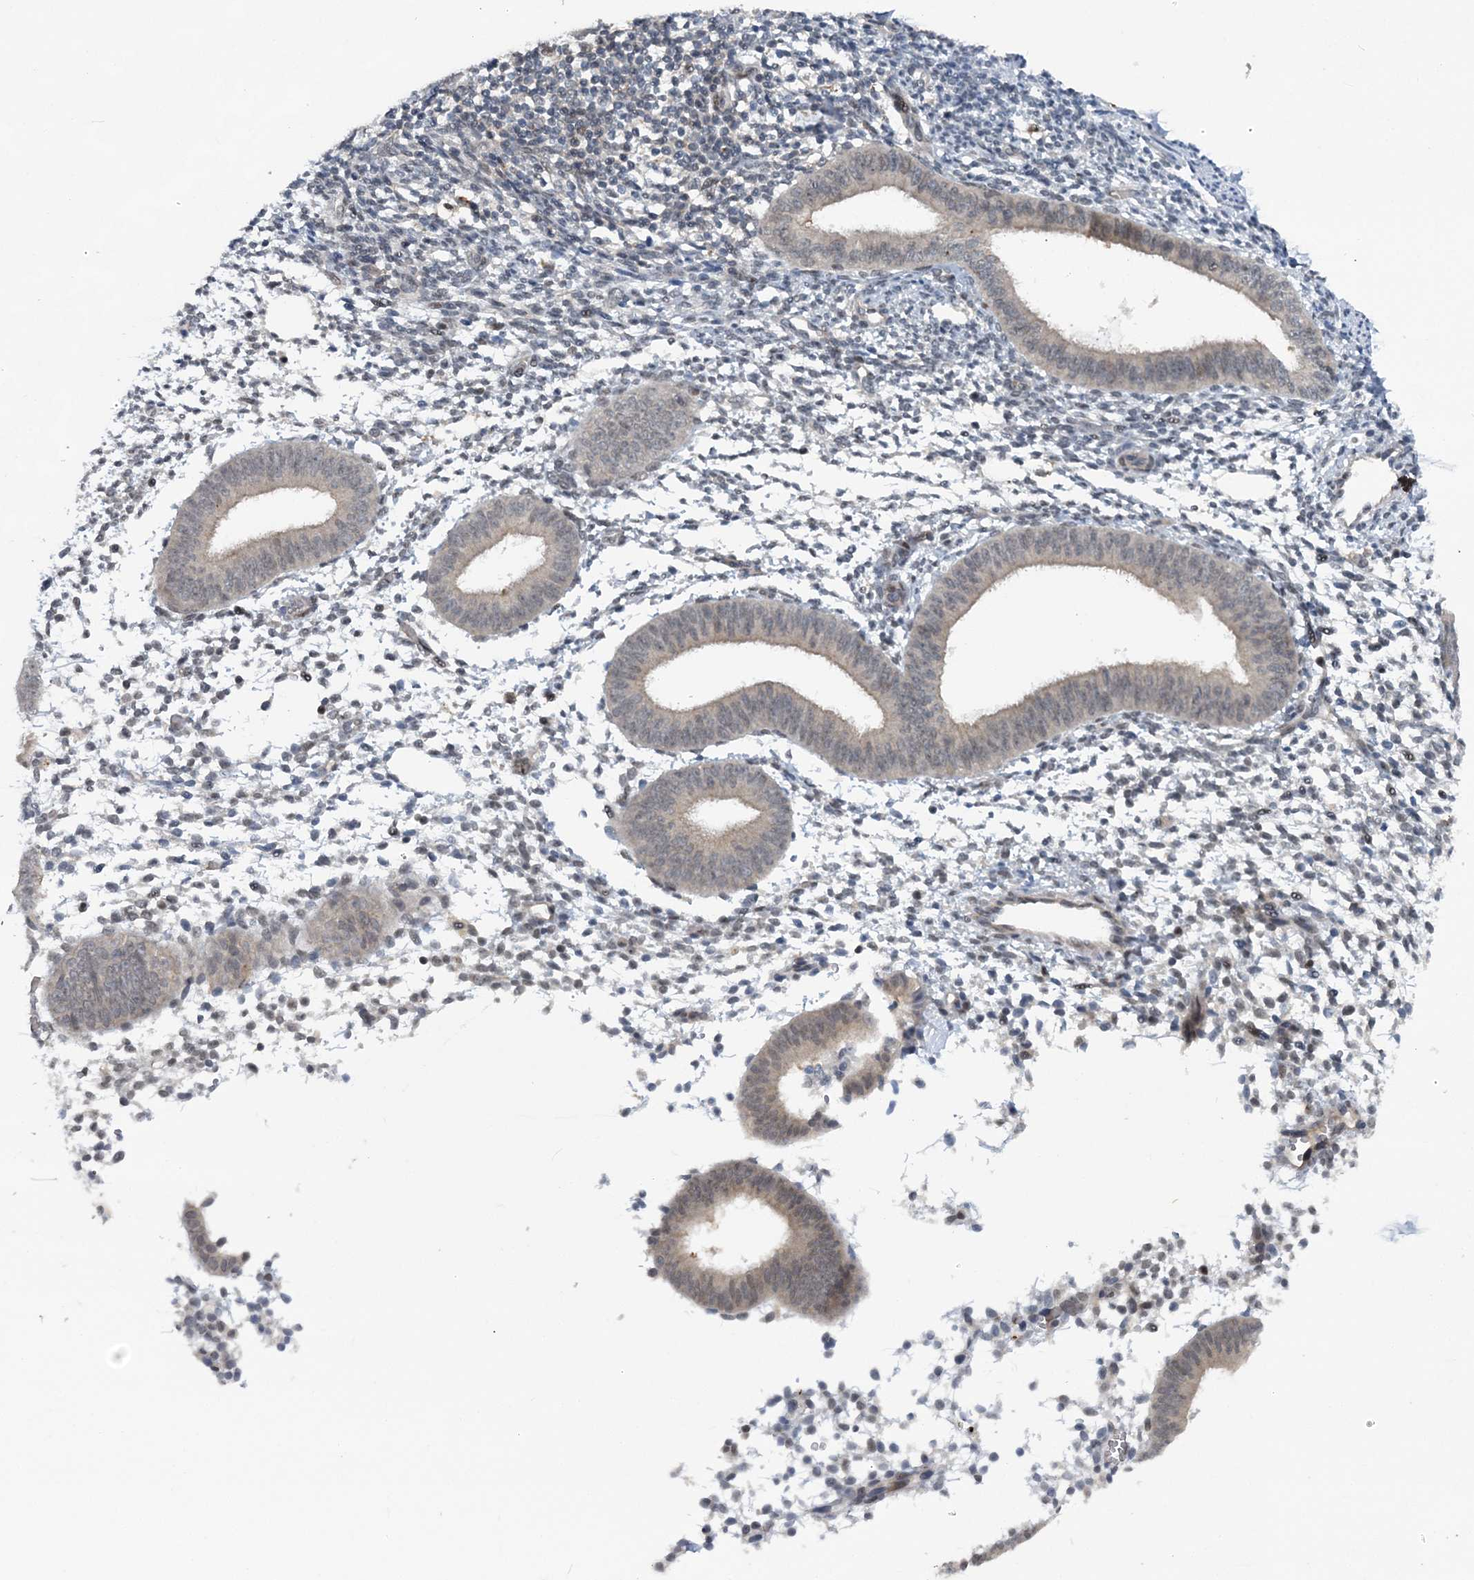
{"staining": {"intensity": "weak", "quantity": "<25%", "location": "cytoplasmic/membranous,nuclear"}, "tissue": "endometrium", "cell_type": "Cells in endometrial stroma", "image_type": "normal", "snomed": [{"axis": "morphology", "description": "Normal tissue, NOS"}, {"axis": "topography", "description": "Uterus"}, {"axis": "topography", "description": "Endometrium"}], "caption": "The photomicrograph demonstrates no staining of cells in endometrial stroma in unremarkable endometrium.", "gene": "HYCC2", "patient": {"sex": "female", "age": 48}}